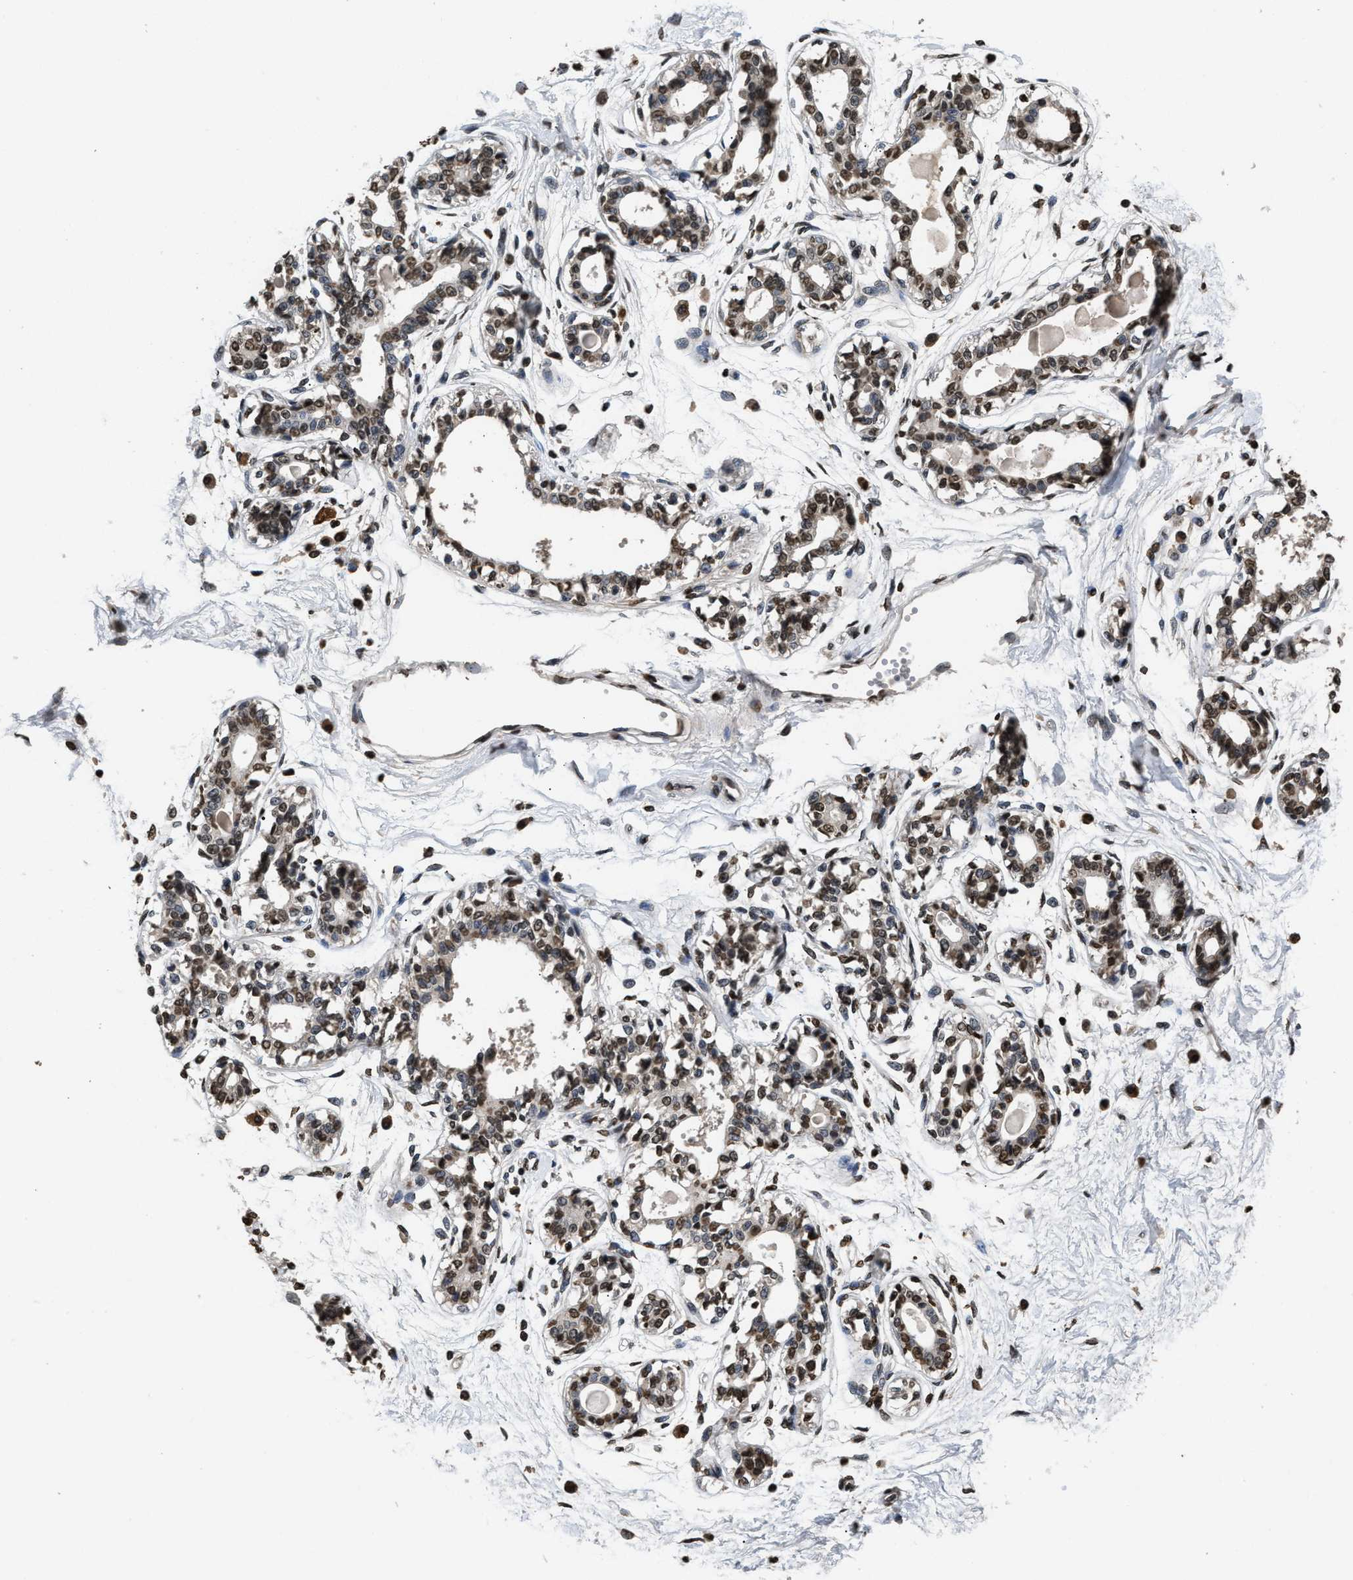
{"staining": {"intensity": "moderate", "quantity": ">75%", "location": "nuclear"}, "tissue": "breast", "cell_type": "Adipocytes", "image_type": "normal", "snomed": [{"axis": "morphology", "description": "Normal tissue, NOS"}, {"axis": "topography", "description": "Breast"}], "caption": "The immunohistochemical stain highlights moderate nuclear expression in adipocytes of unremarkable breast. Nuclei are stained in blue.", "gene": "DNASE1L3", "patient": {"sex": "female", "age": 45}}